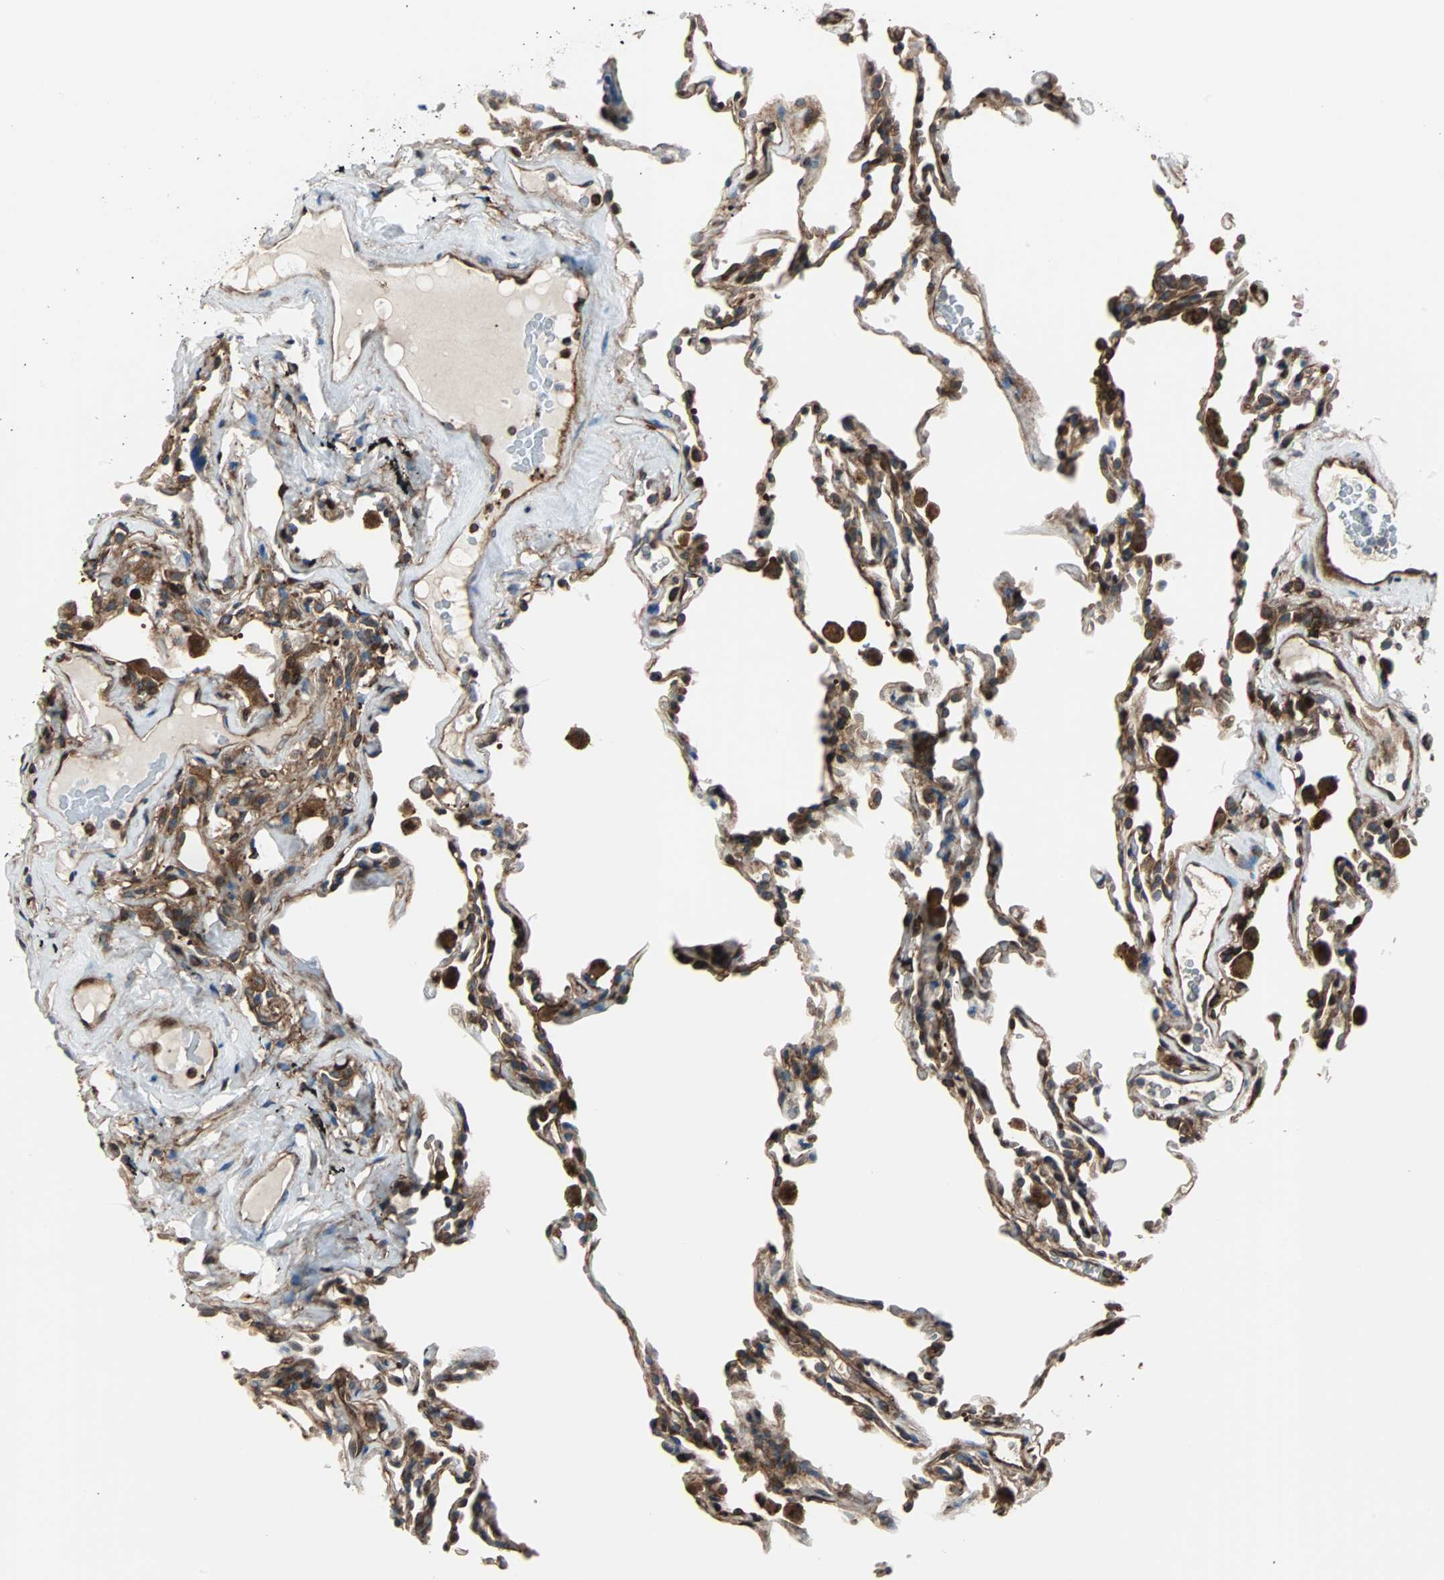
{"staining": {"intensity": "strong", "quantity": ">75%", "location": "cytoplasmic/membranous,nuclear"}, "tissue": "lung", "cell_type": "Alveolar cells", "image_type": "normal", "snomed": [{"axis": "morphology", "description": "Normal tissue, NOS"}, {"axis": "morphology", "description": "Soft tissue tumor metastatic"}, {"axis": "topography", "description": "Lung"}], "caption": "High-power microscopy captured an immunohistochemistry (IHC) histopathology image of unremarkable lung, revealing strong cytoplasmic/membranous,nuclear staining in about >75% of alveolar cells. (DAB IHC with brightfield microscopy, high magnification).", "gene": "RELA", "patient": {"sex": "male", "age": 59}}